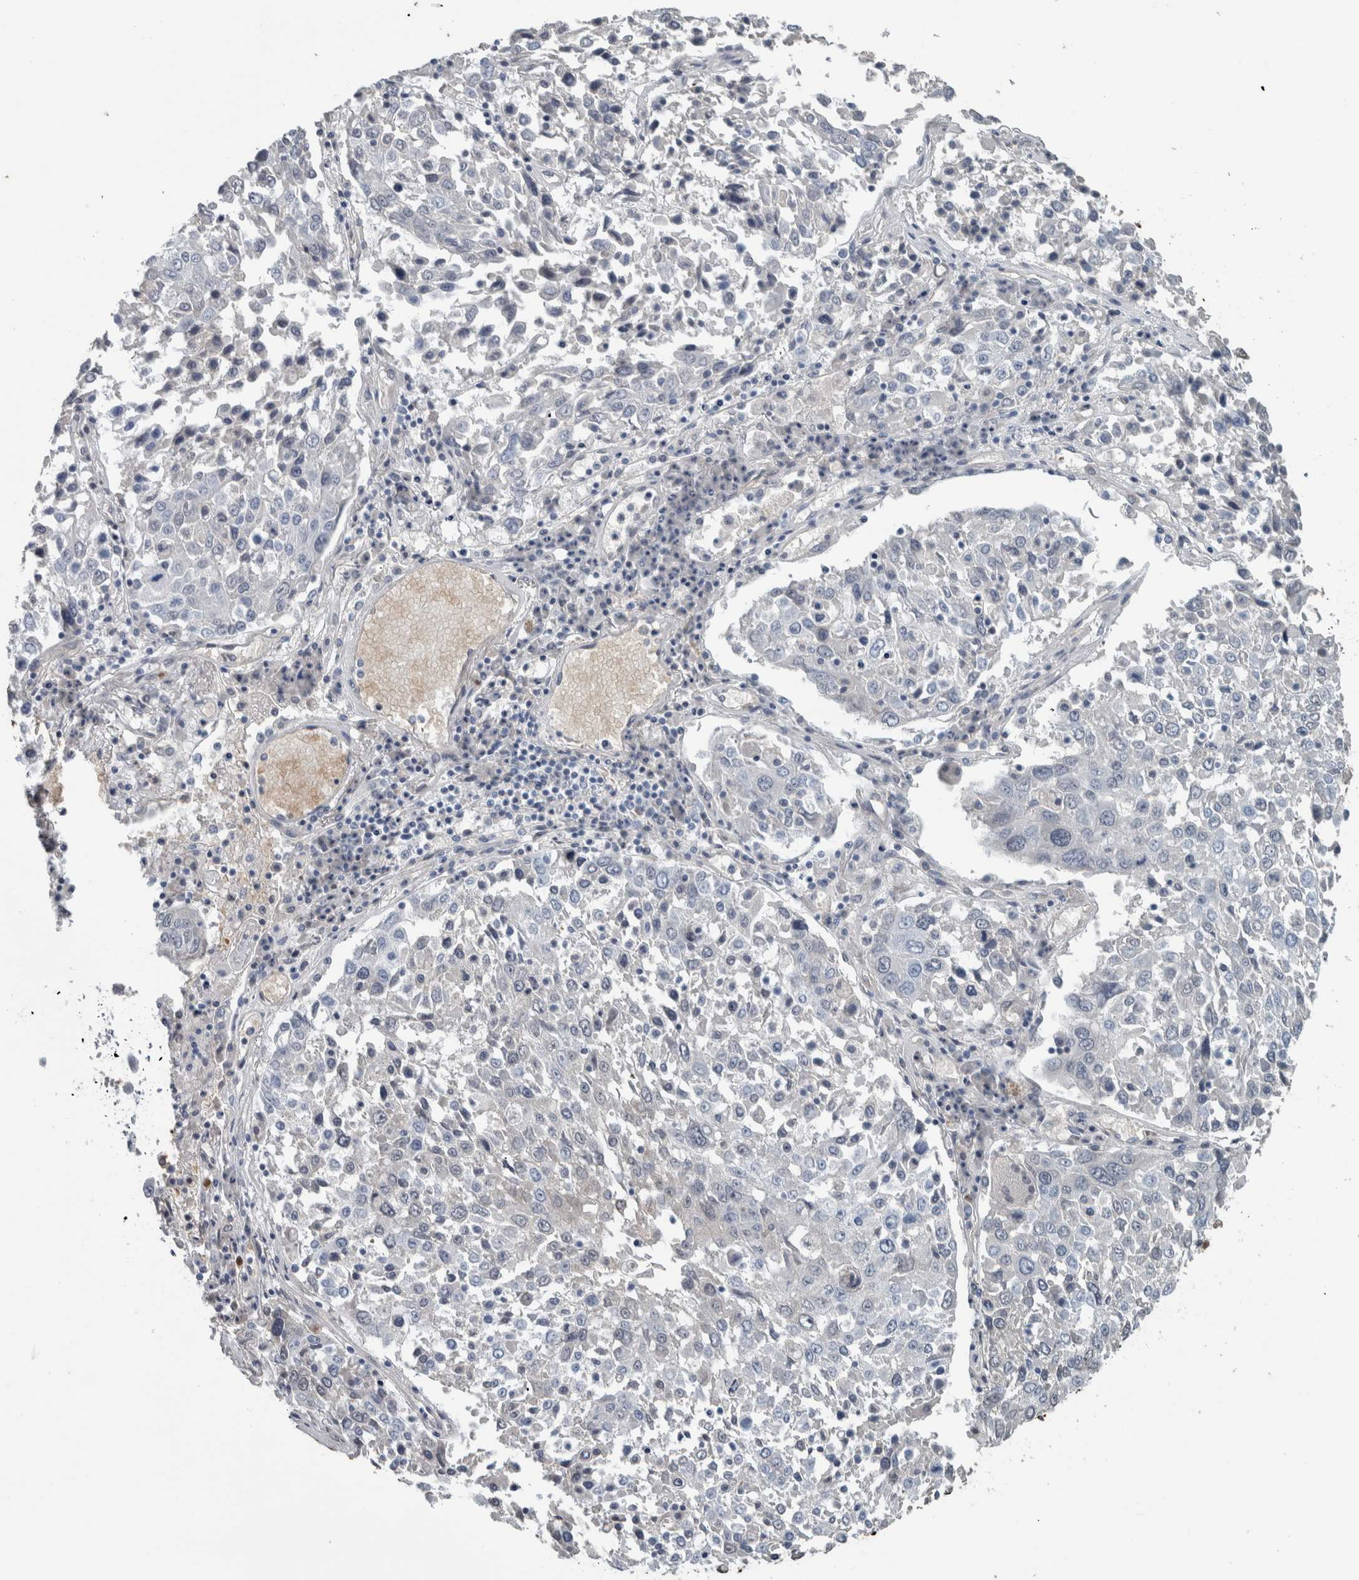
{"staining": {"intensity": "negative", "quantity": "none", "location": "none"}, "tissue": "lung cancer", "cell_type": "Tumor cells", "image_type": "cancer", "snomed": [{"axis": "morphology", "description": "Squamous cell carcinoma, NOS"}, {"axis": "topography", "description": "Lung"}], "caption": "This is a histopathology image of immunohistochemistry (IHC) staining of squamous cell carcinoma (lung), which shows no staining in tumor cells. (DAB immunohistochemistry, high magnification).", "gene": "SH3GL2", "patient": {"sex": "male", "age": 65}}